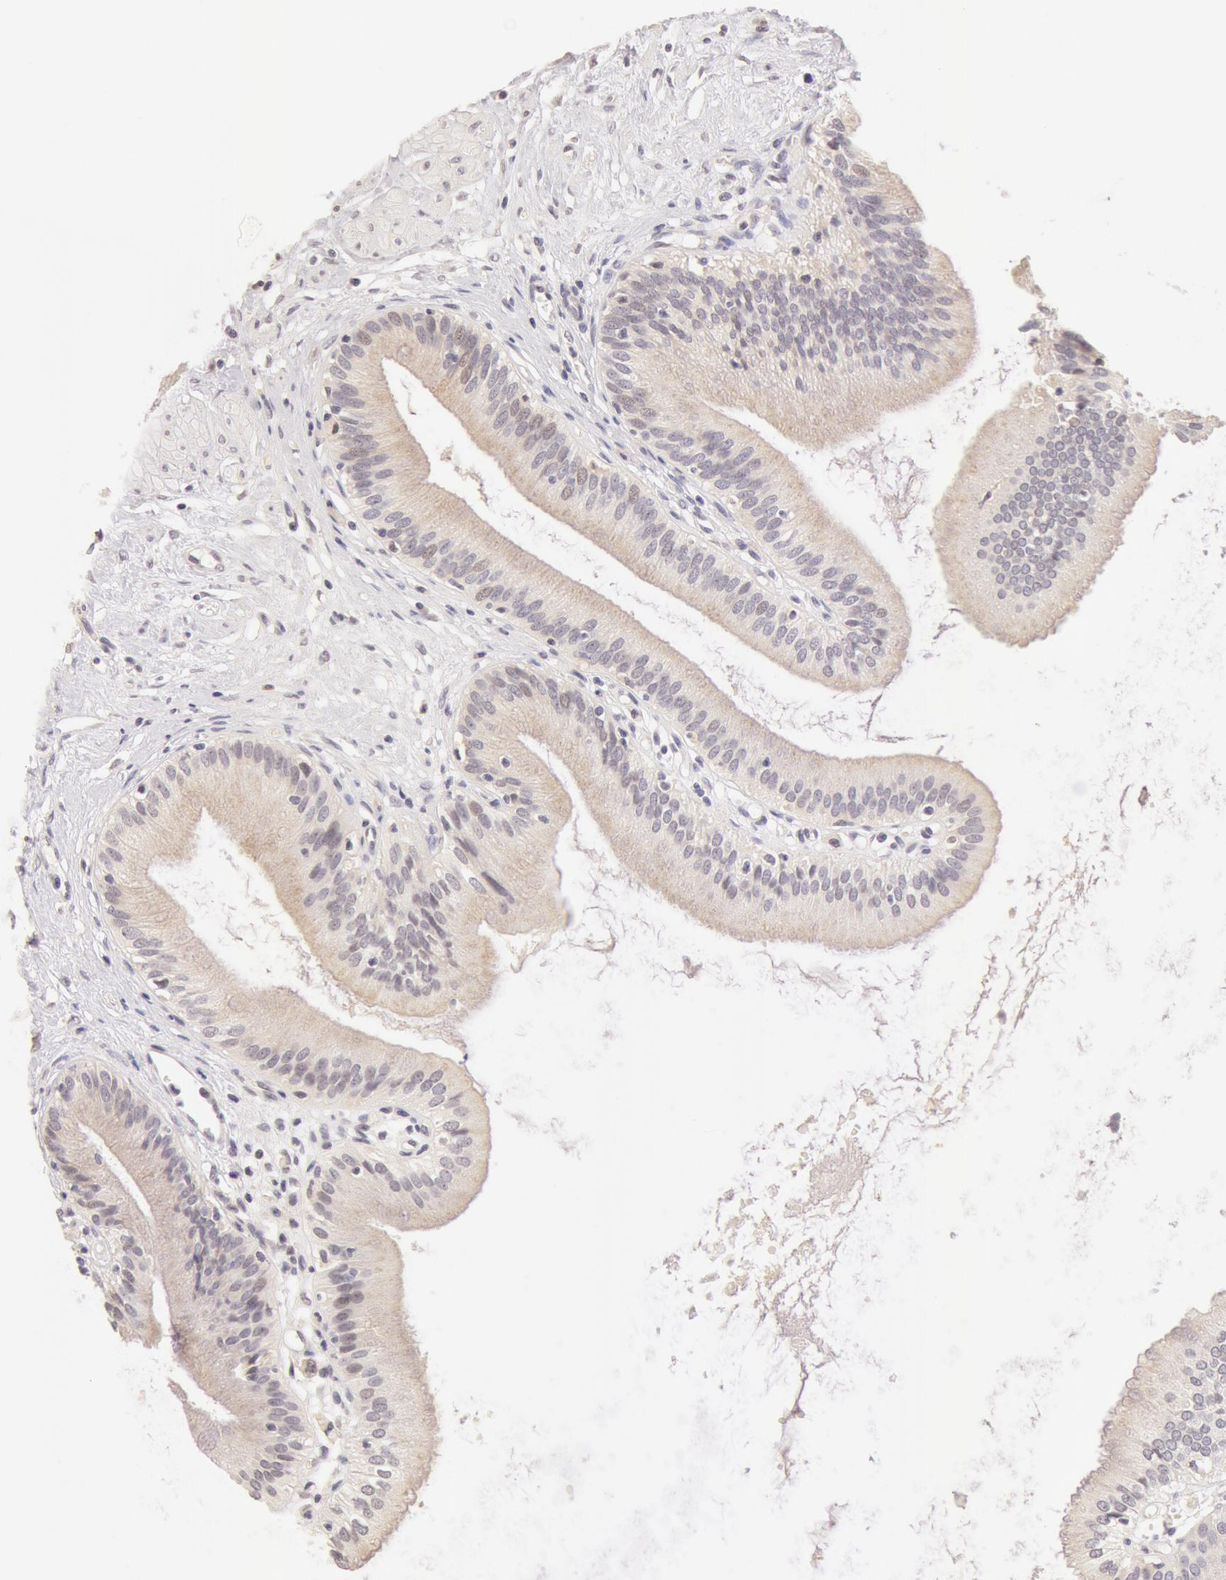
{"staining": {"intensity": "negative", "quantity": "none", "location": "none"}, "tissue": "gallbladder", "cell_type": "Glandular cells", "image_type": "normal", "snomed": [{"axis": "morphology", "description": "Normal tissue, NOS"}, {"axis": "topography", "description": "Gallbladder"}], "caption": "Photomicrograph shows no significant protein positivity in glandular cells of benign gallbladder.", "gene": "ZNF597", "patient": {"sex": "male", "age": 58}}